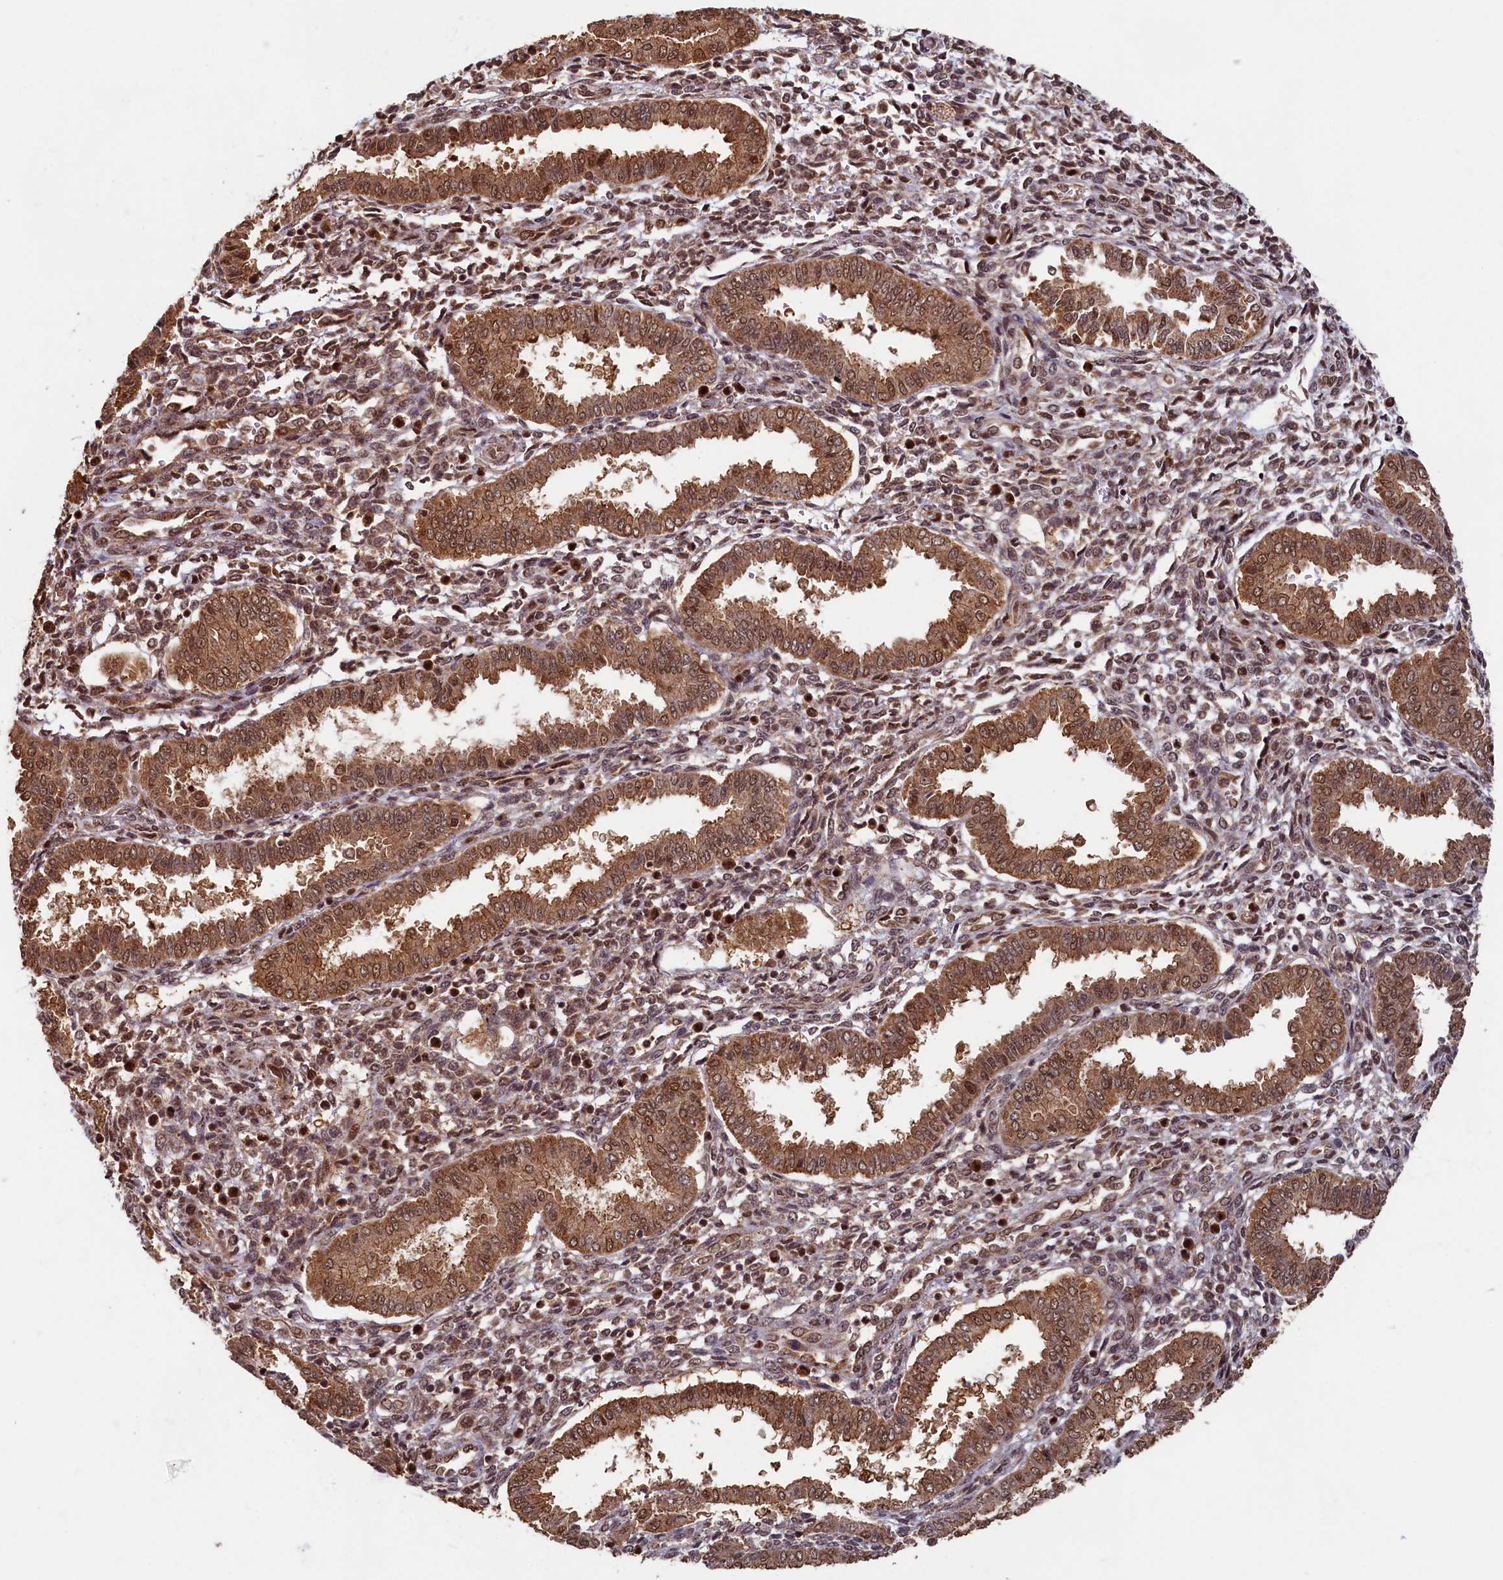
{"staining": {"intensity": "moderate", "quantity": "25%-75%", "location": "cytoplasmic/membranous,nuclear"}, "tissue": "endometrium", "cell_type": "Cells in endometrial stroma", "image_type": "normal", "snomed": [{"axis": "morphology", "description": "Normal tissue, NOS"}, {"axis": "topography", "description": "Endometrium"}], "caption": "Moderate cytoplasmic/membranous,nuclear positivity is seen in about 25%-75% of cells in endometrial stroma in normal endometrium. The staining was performed using DAB to visualize the protein expression in brown, while the nuclei were stained in blue with hematoxylin (Magnification: 20x).", "gene": "BRCA1", "patient": {"sex": "female", "age": 24}}